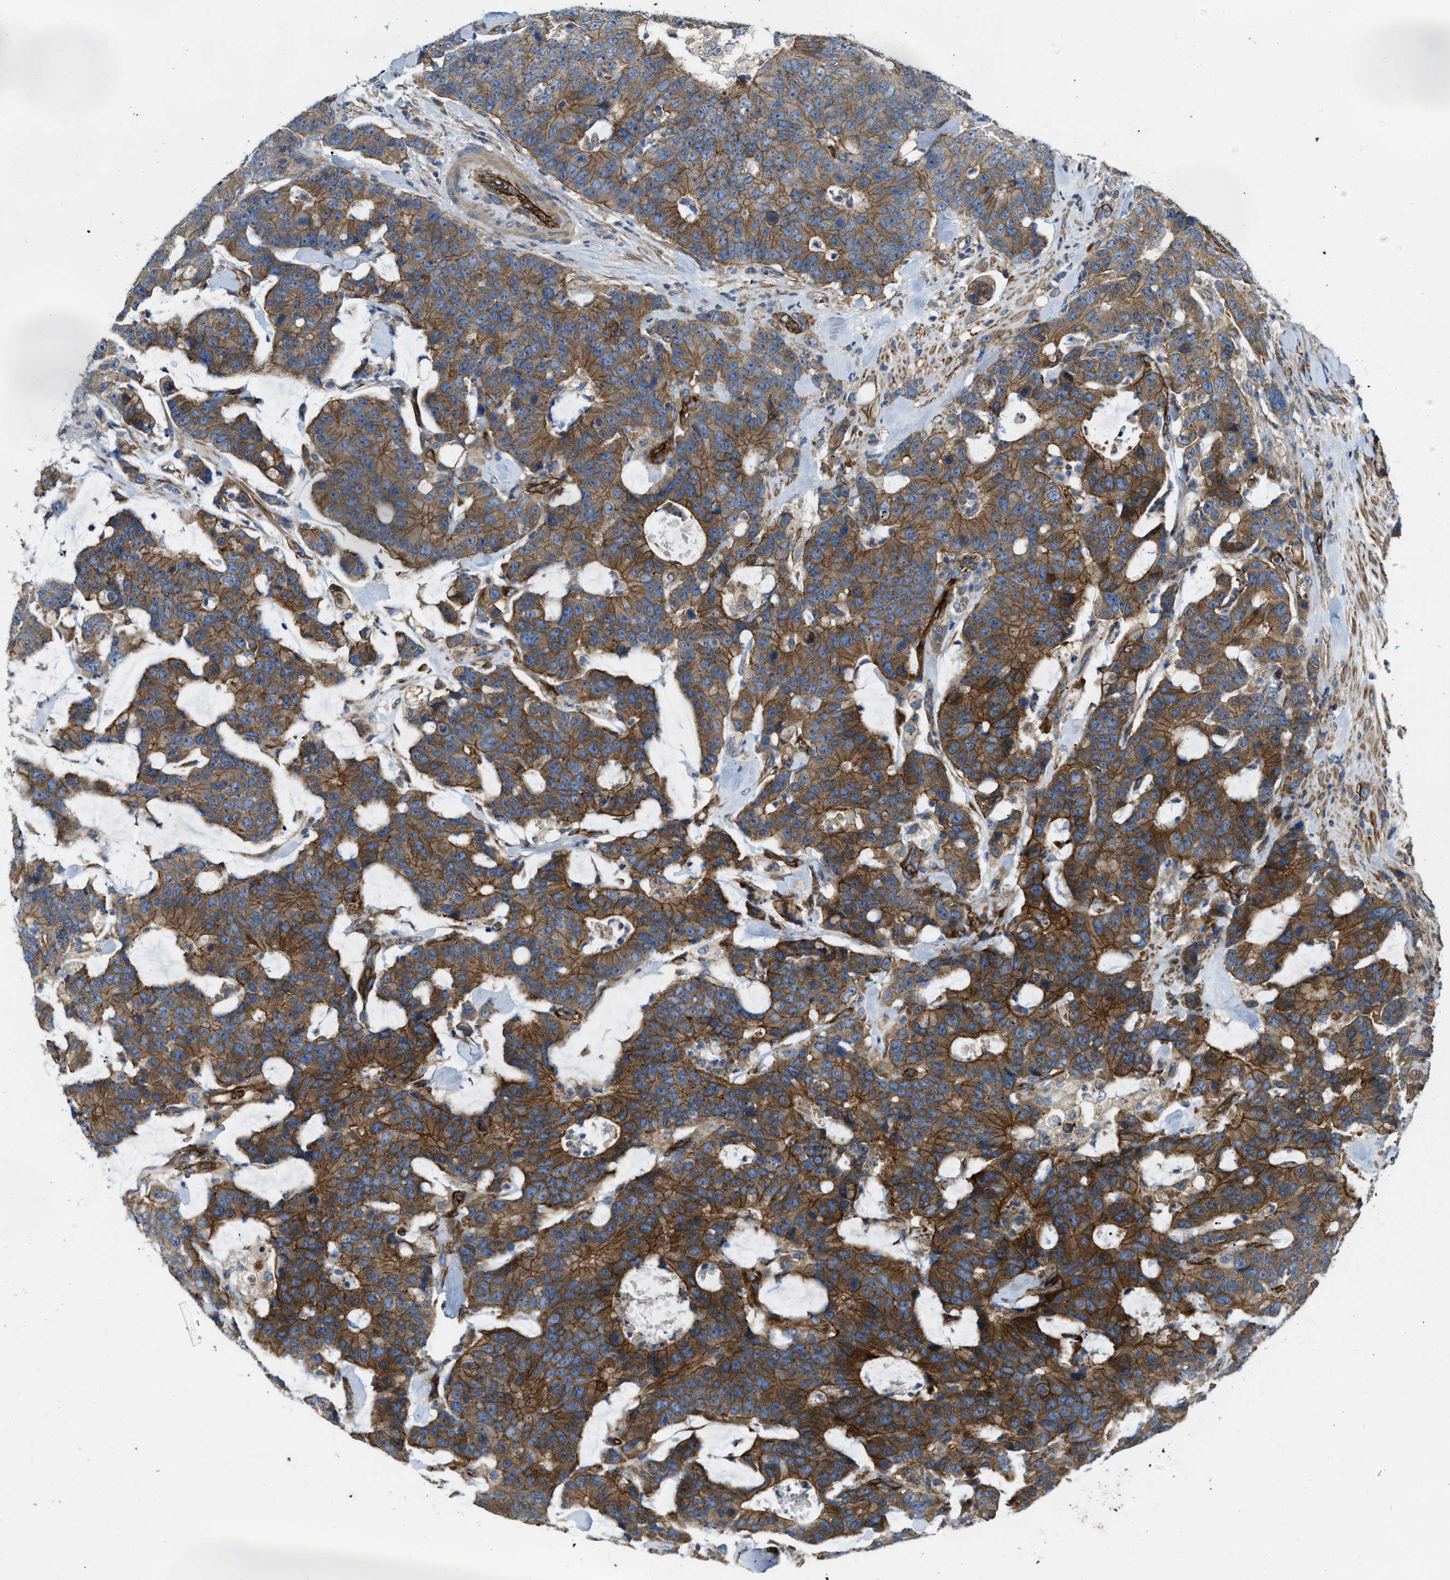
{"staining": {"intensity": "moderate", "quantity": ">75%", "location": "cytoplasmic/membranous"}, "tissue": "colorectal cancer", "cell_type": "Tumor cells", "image_type": "cancer", "snomed": [{"axis": "morphology", "description": "Adenocarcinoma, NOS"}, {"axis": "topography", "description": "Colon"}], "caption": "An immunohistochemistry (IHC) micrograph of tumor tissue is shown. Protein staining in brown labels moderate cytoplasmic/membranous positivity in adenocarcinoma (colorectal) within tumor cells.", "gene": "ERC1", "patient": {"sex": "female", "age": 86}}